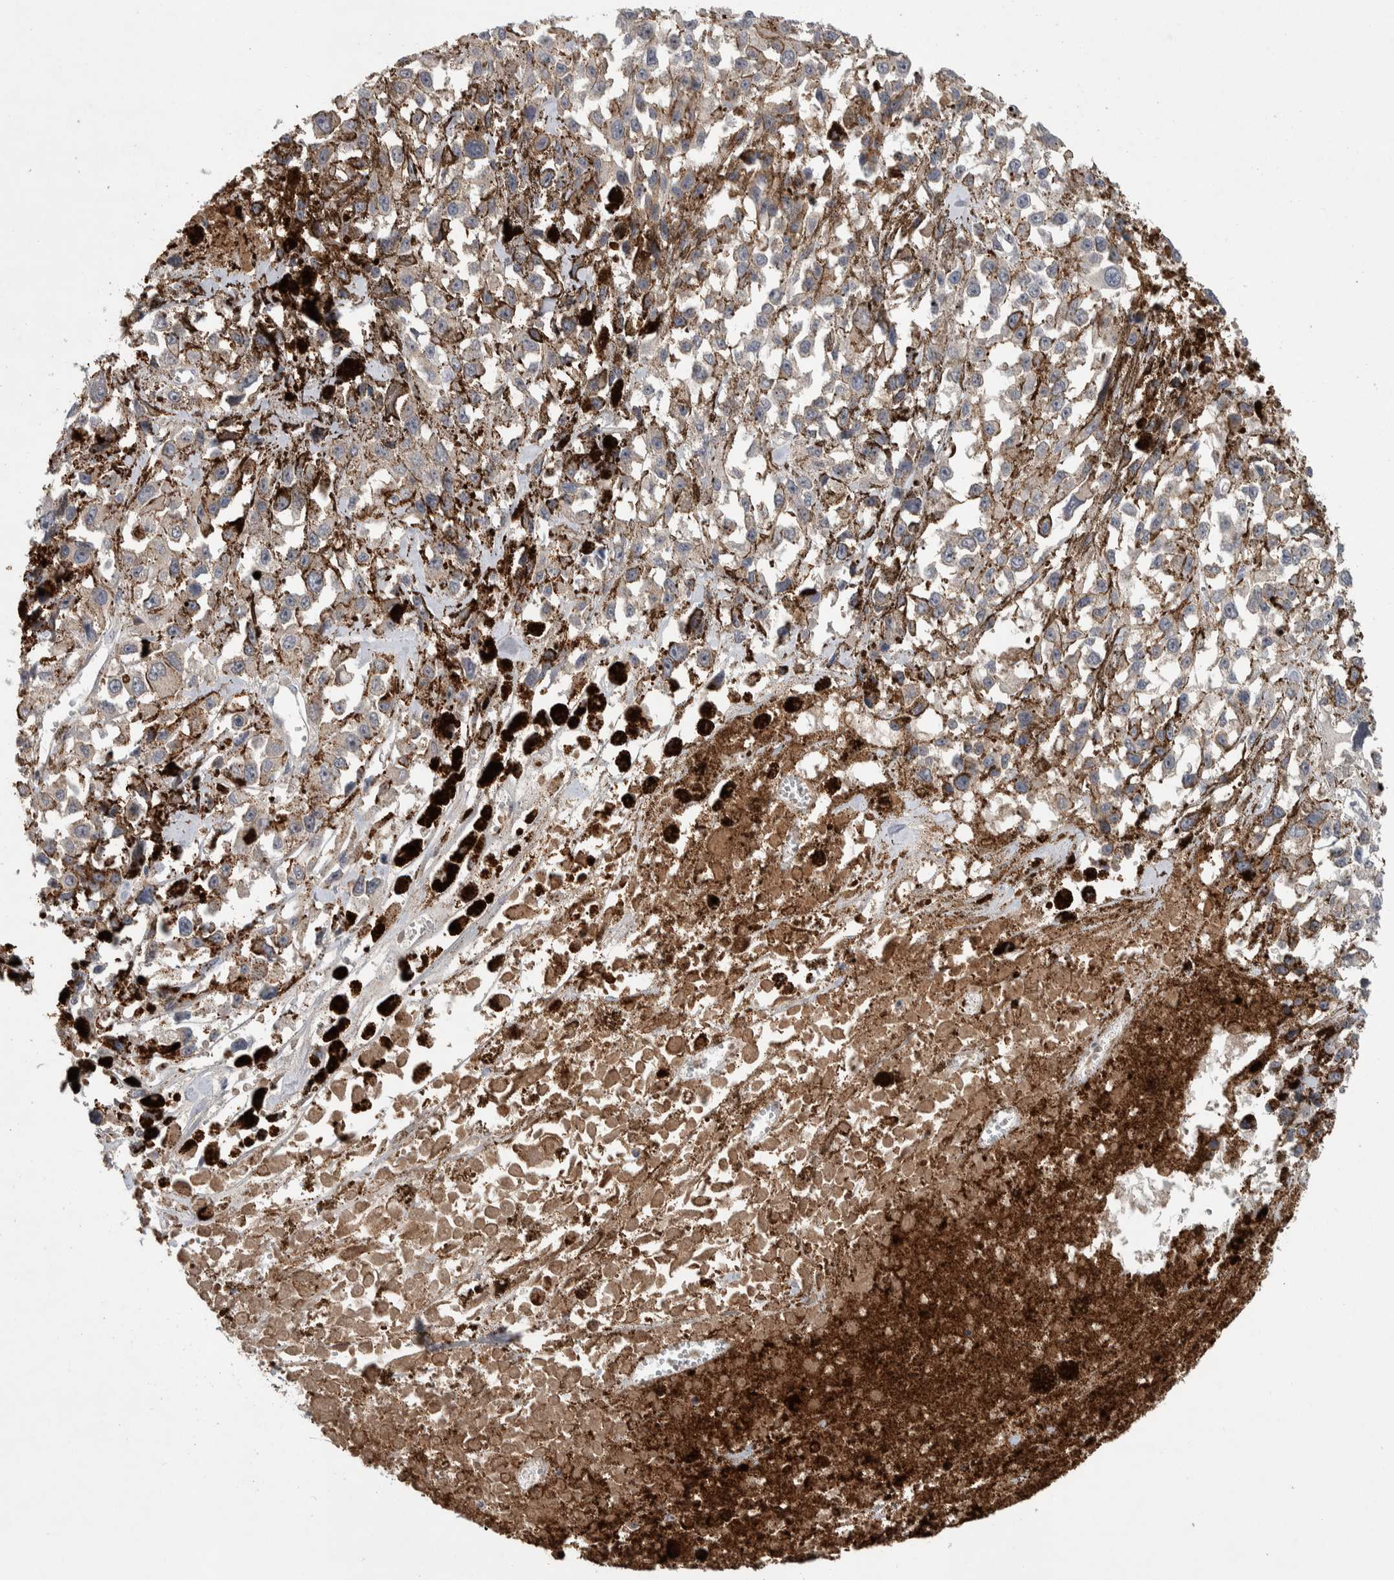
{"staining": {"intensity": "weak", "quantity": "<25%", "location": "cytoplasmic/membranous"}, "tissue": "melanoma", "cell_type": "Tumor cells", "image_type": "cancer", "snomed": [{"axis": "morphology", "description": "Malignant melanoma, Metastatic site"}, {"axis": "topography", "description": "Lymph node"}], "caption": "Immunohistochemistry micrograph of malignant melanoma (metastatic site) stained for a protein (brown), which displays no positivity in tumor cells. (Stains: DAB IHC with hematoxylin counter stain, Microscopy: brightfield microscopy at high magnification).", "gene": "CHRM3", "patient": {"sex": "male", "age": 59}}